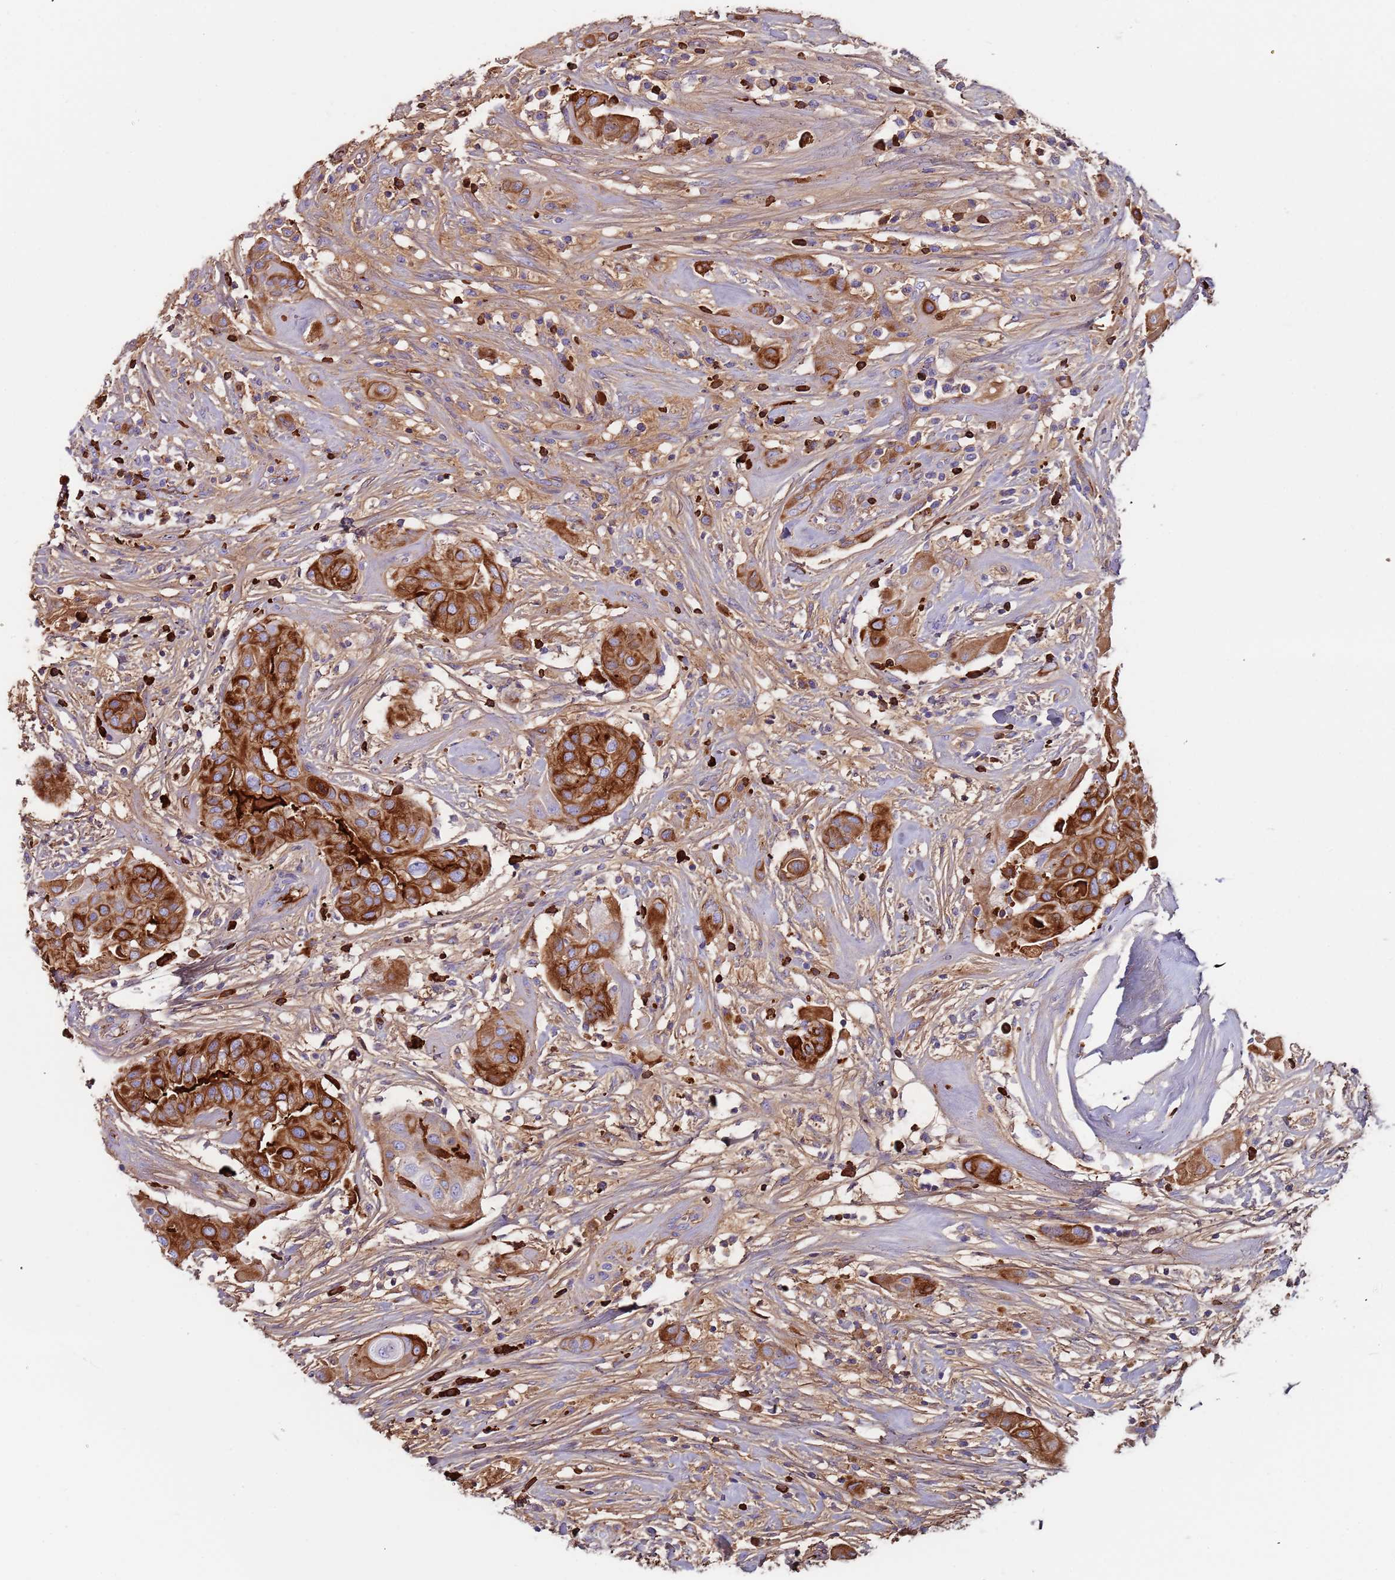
{"staining": {"intensity": "strong", "quantity": ">75%", "location": "cytoplasmic/membranous"}, "tissue": "thyroid cancer", "cell_type": "Tumor cells", "image_type": "cancer", "snomed": [{"axis": "morphology", "description": "Papillary adenocarcinoma, NOS"}, {"axis": "topography", "description": "Thyroid gland"}], "caption": "An IHC histopathology image of neoplastic tissue is shown. Protein staining in brown highlights strong cytoplasmic/membranous positivity in thyroid papillary adenocarcinoma within tumor cells.", "gene": "CYSLTR2", "patient": {"sex": "female", "age": 59}}